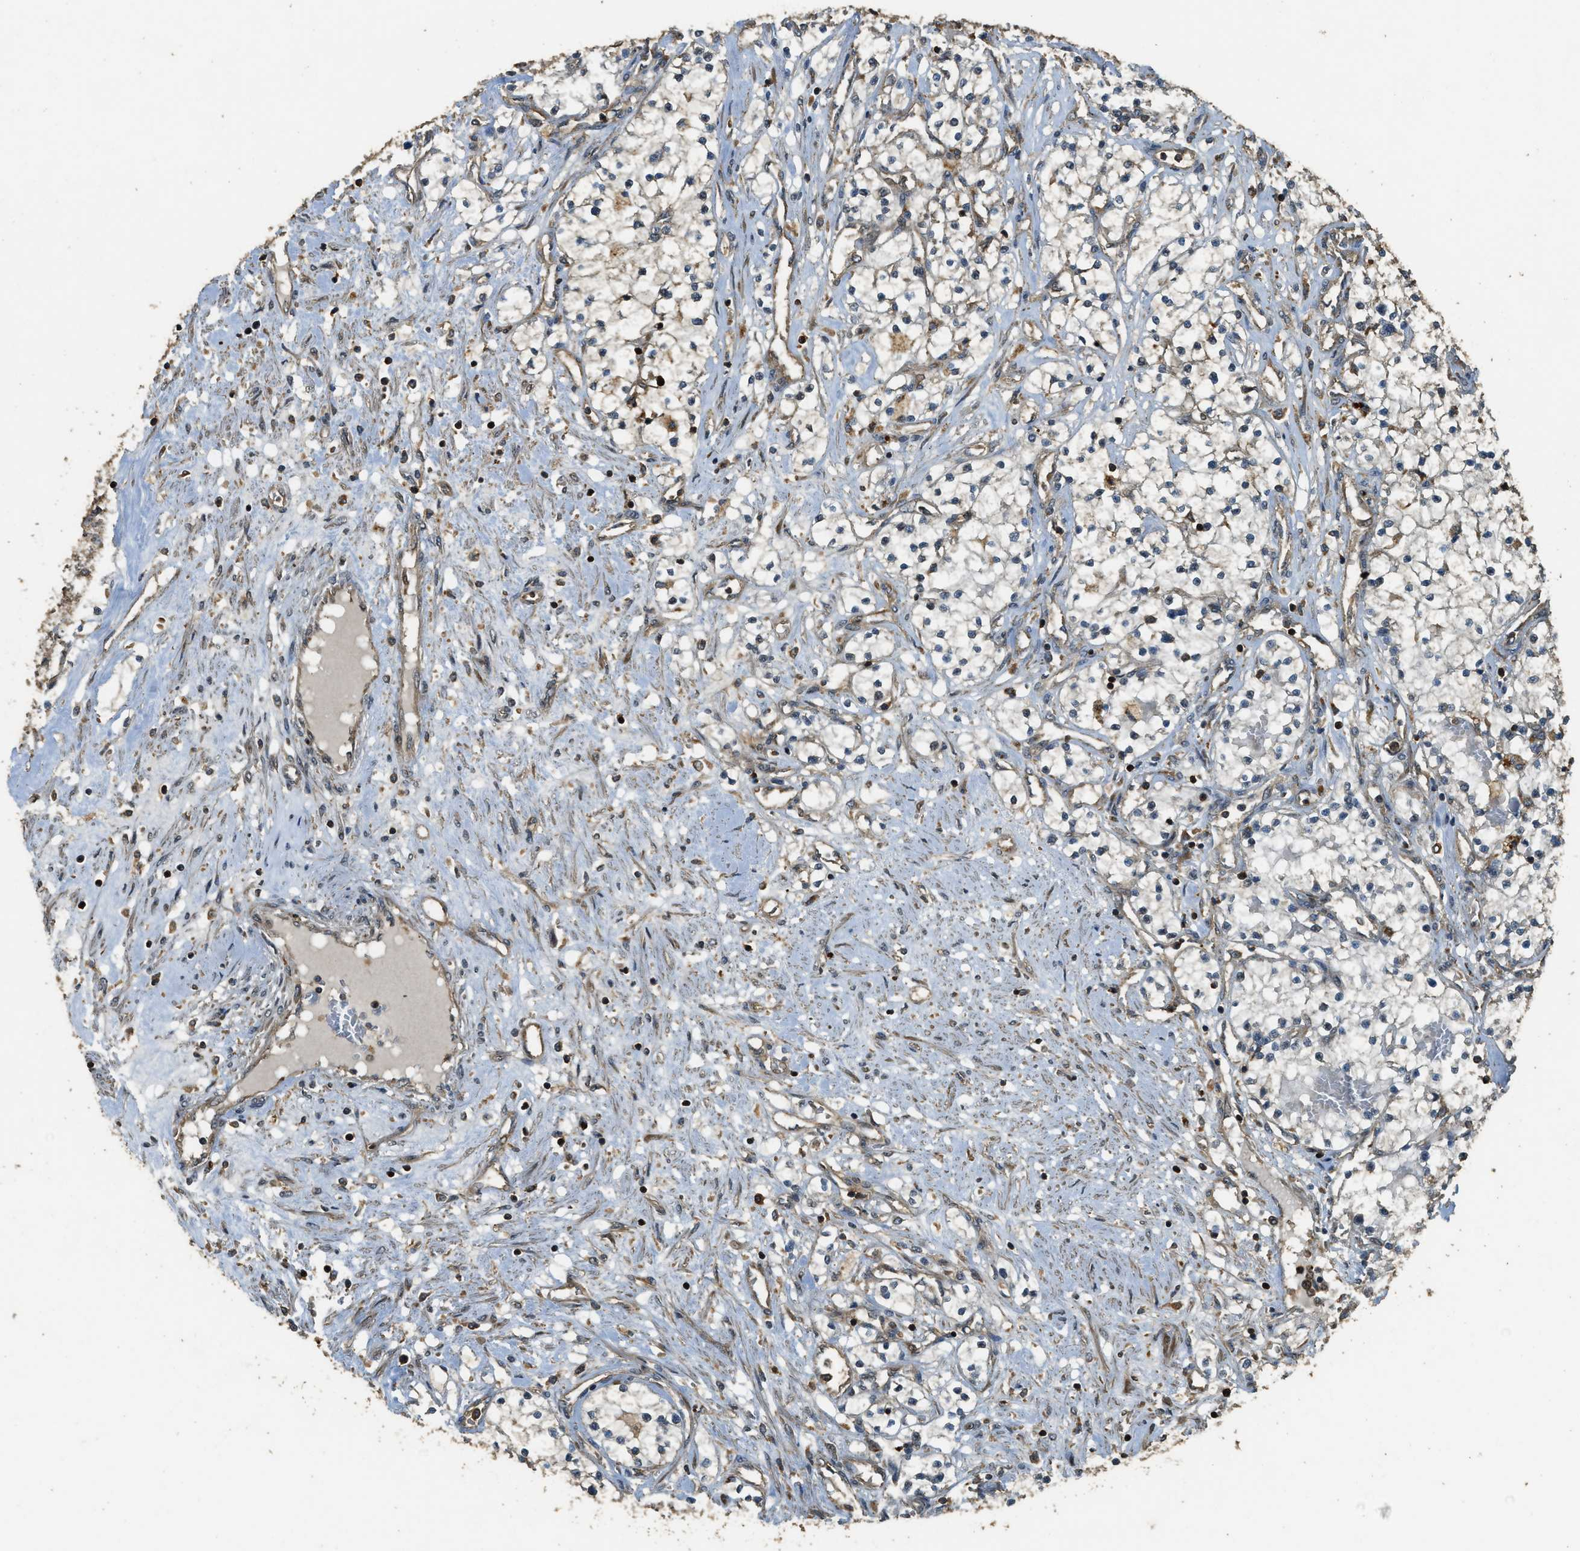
{"staining": {"intensity": "weak", "quantity": "<25%", "location": "cytoplasmic/membranous"}, "tissue": "renal cancer", "cell_type": "Tumor cells", "image_type": "cancer", "snomed": [{"axis": "morphology", "description": "Adenocarcinoma, NOS"}, {"axis": "topography", "description": "Kidney"}], "caption": "Tumor cells show no significant positivity in renal adenocarcinoma.", "gene": "PPP6R3", "patient": {"sex": "male", "age": 68}}